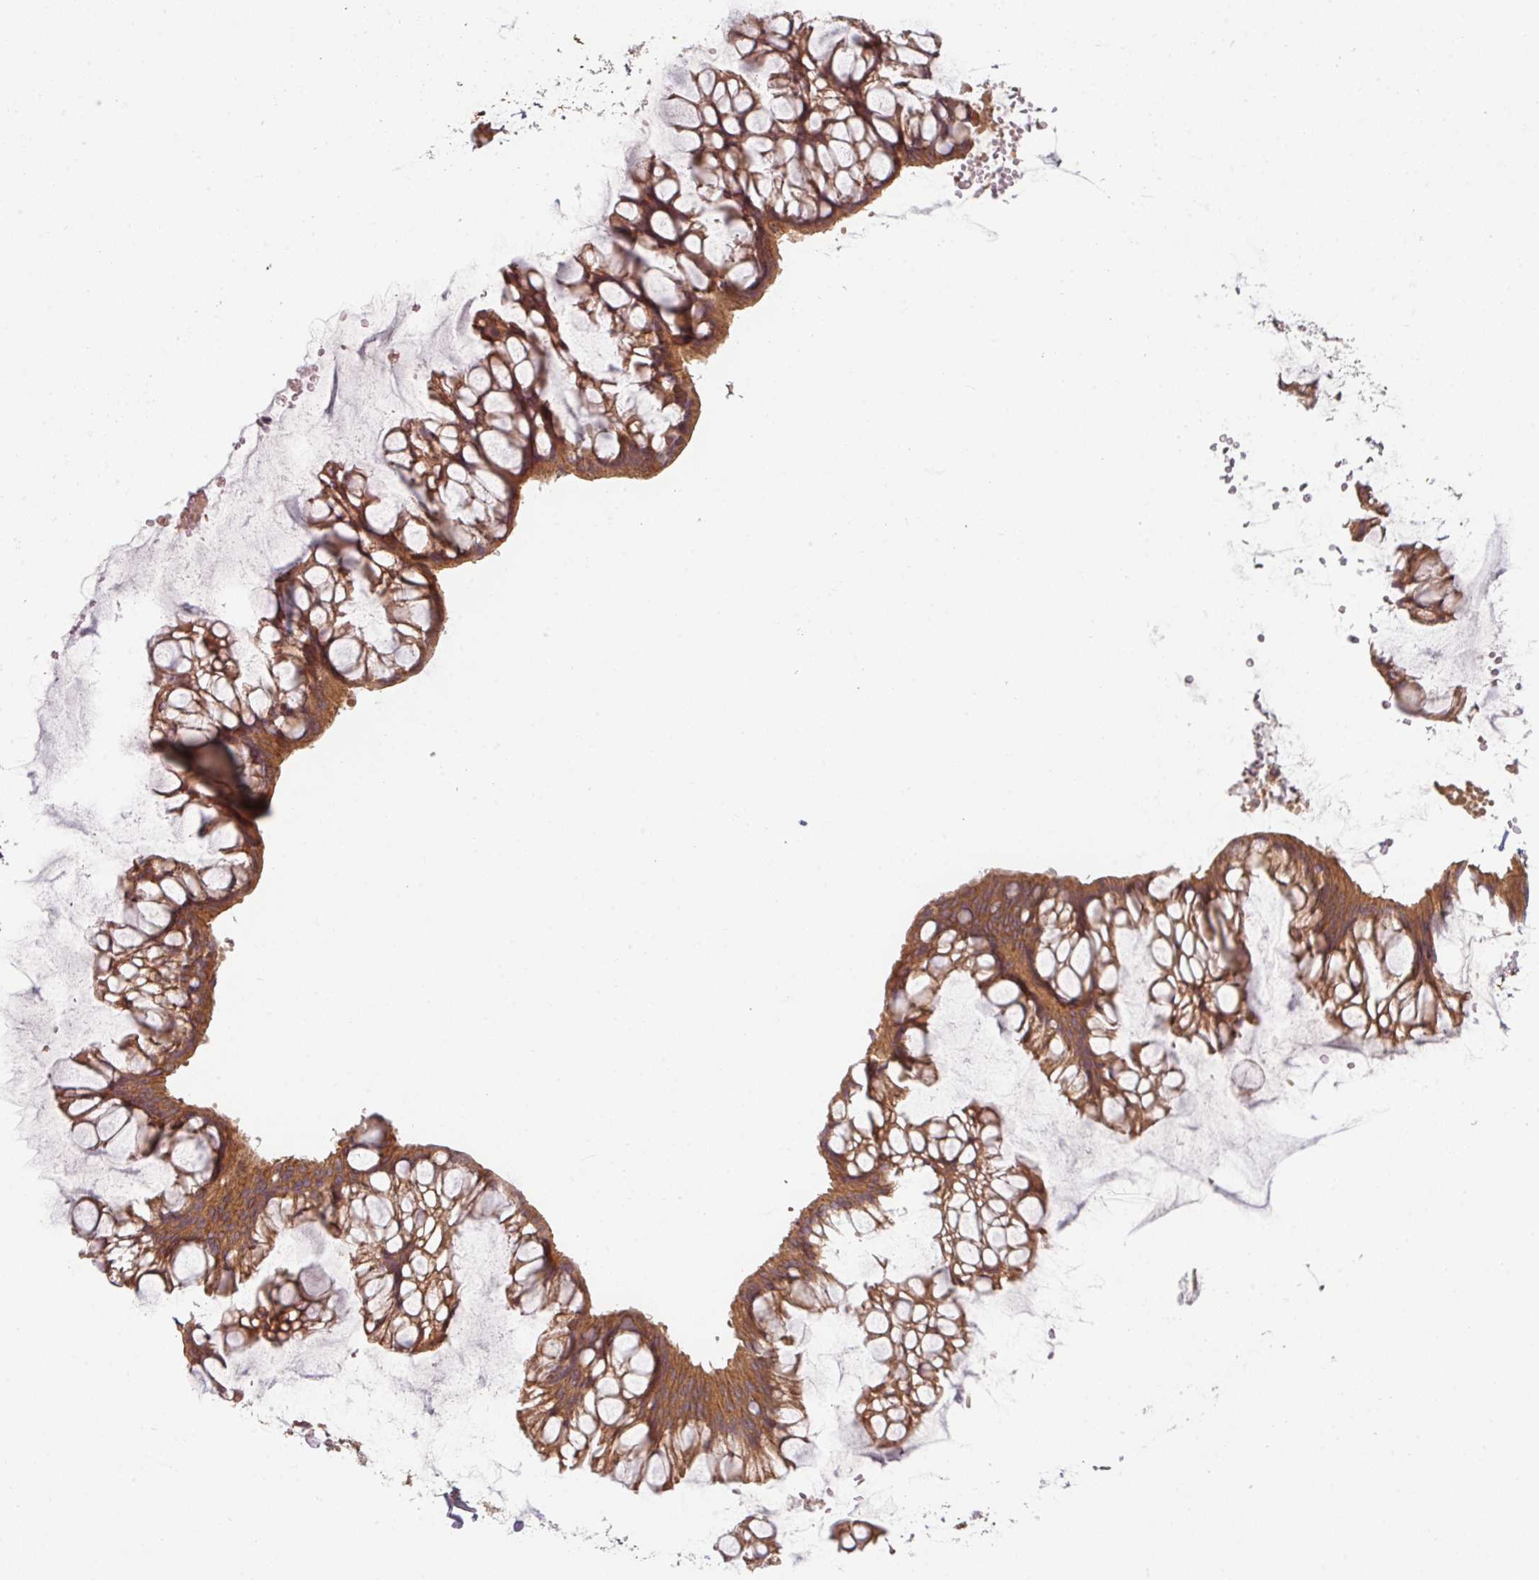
{"staining": {"intensity": "strong", "quantity": ">75%", "location": "cytoplasmic/membranous"}, "tissue": "ovarian cancer", "cell_type": "Tumor cells", "image_type": "cancer", "snomed": [{"axis": "morphology", "description": "Cystadenocarcinoma, mucinous, NOS"}, {"axis": "topography", "description": "Ovary"}], "caption": "This photomicrograph displays ovarian cancer stained with IHC to label a protein in brown. The cytoplasmic/membranous of tumor cells show strong positivity for the protein. Nuclei are counter-stained blue.", "gene": "RNF31", "patient": {"sex": "female", "age": 73}}